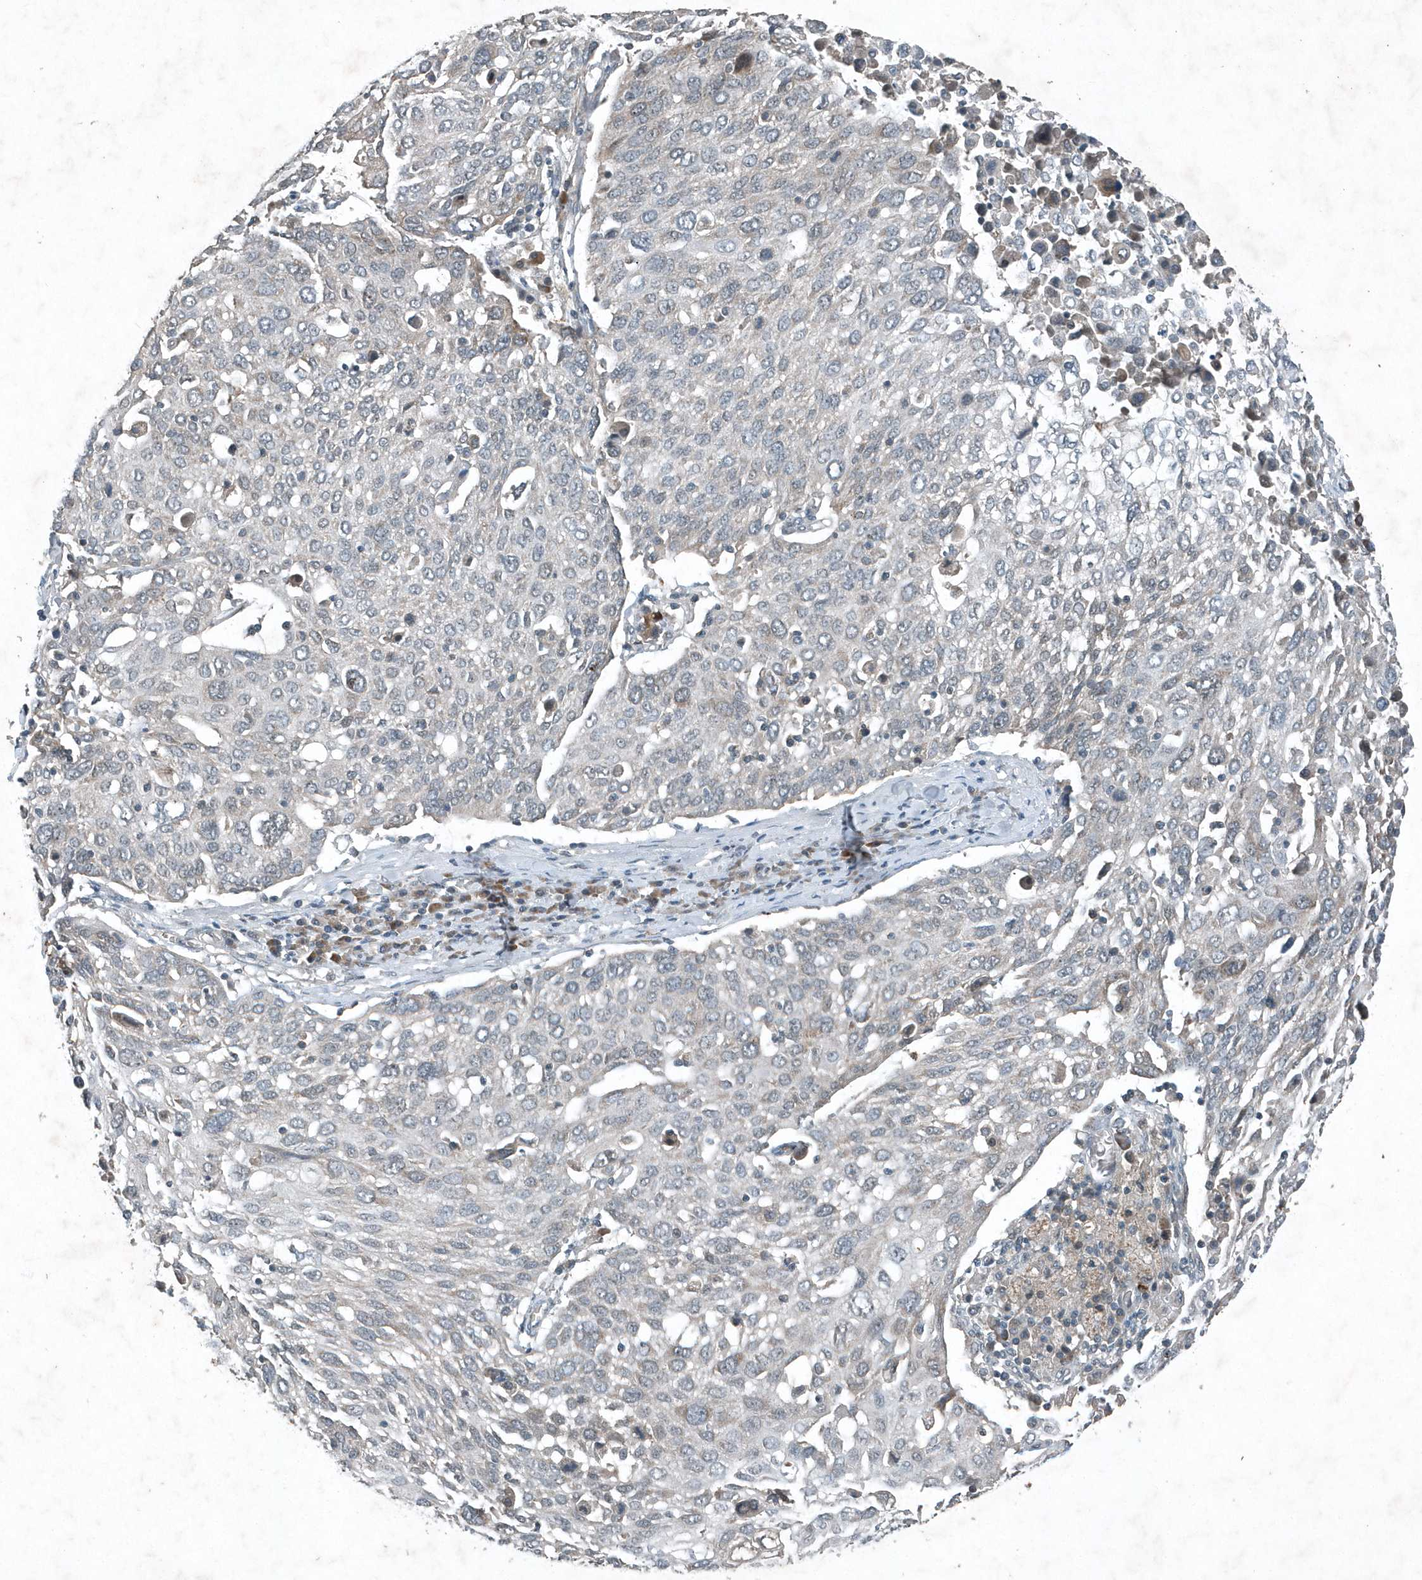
{"staining": {"intensity": "negative", "quantity": "none", "location": "none"}, "tissue": "lung cancer", "cell_type": "Tumor cells", "image_type": "cancer", "snomed": [{"axis": "morphology", "description": "Squamous cell carcinoma, NOS"}, {"axis": "topography", "description": "Lung"}], "caption": "Human lung cancer stained for a protein using immunohistochemistry (IHC) displays no staining in tumor cells.", "gene": "SCFD2", "patient": {"sex": "male", "age": 65}}